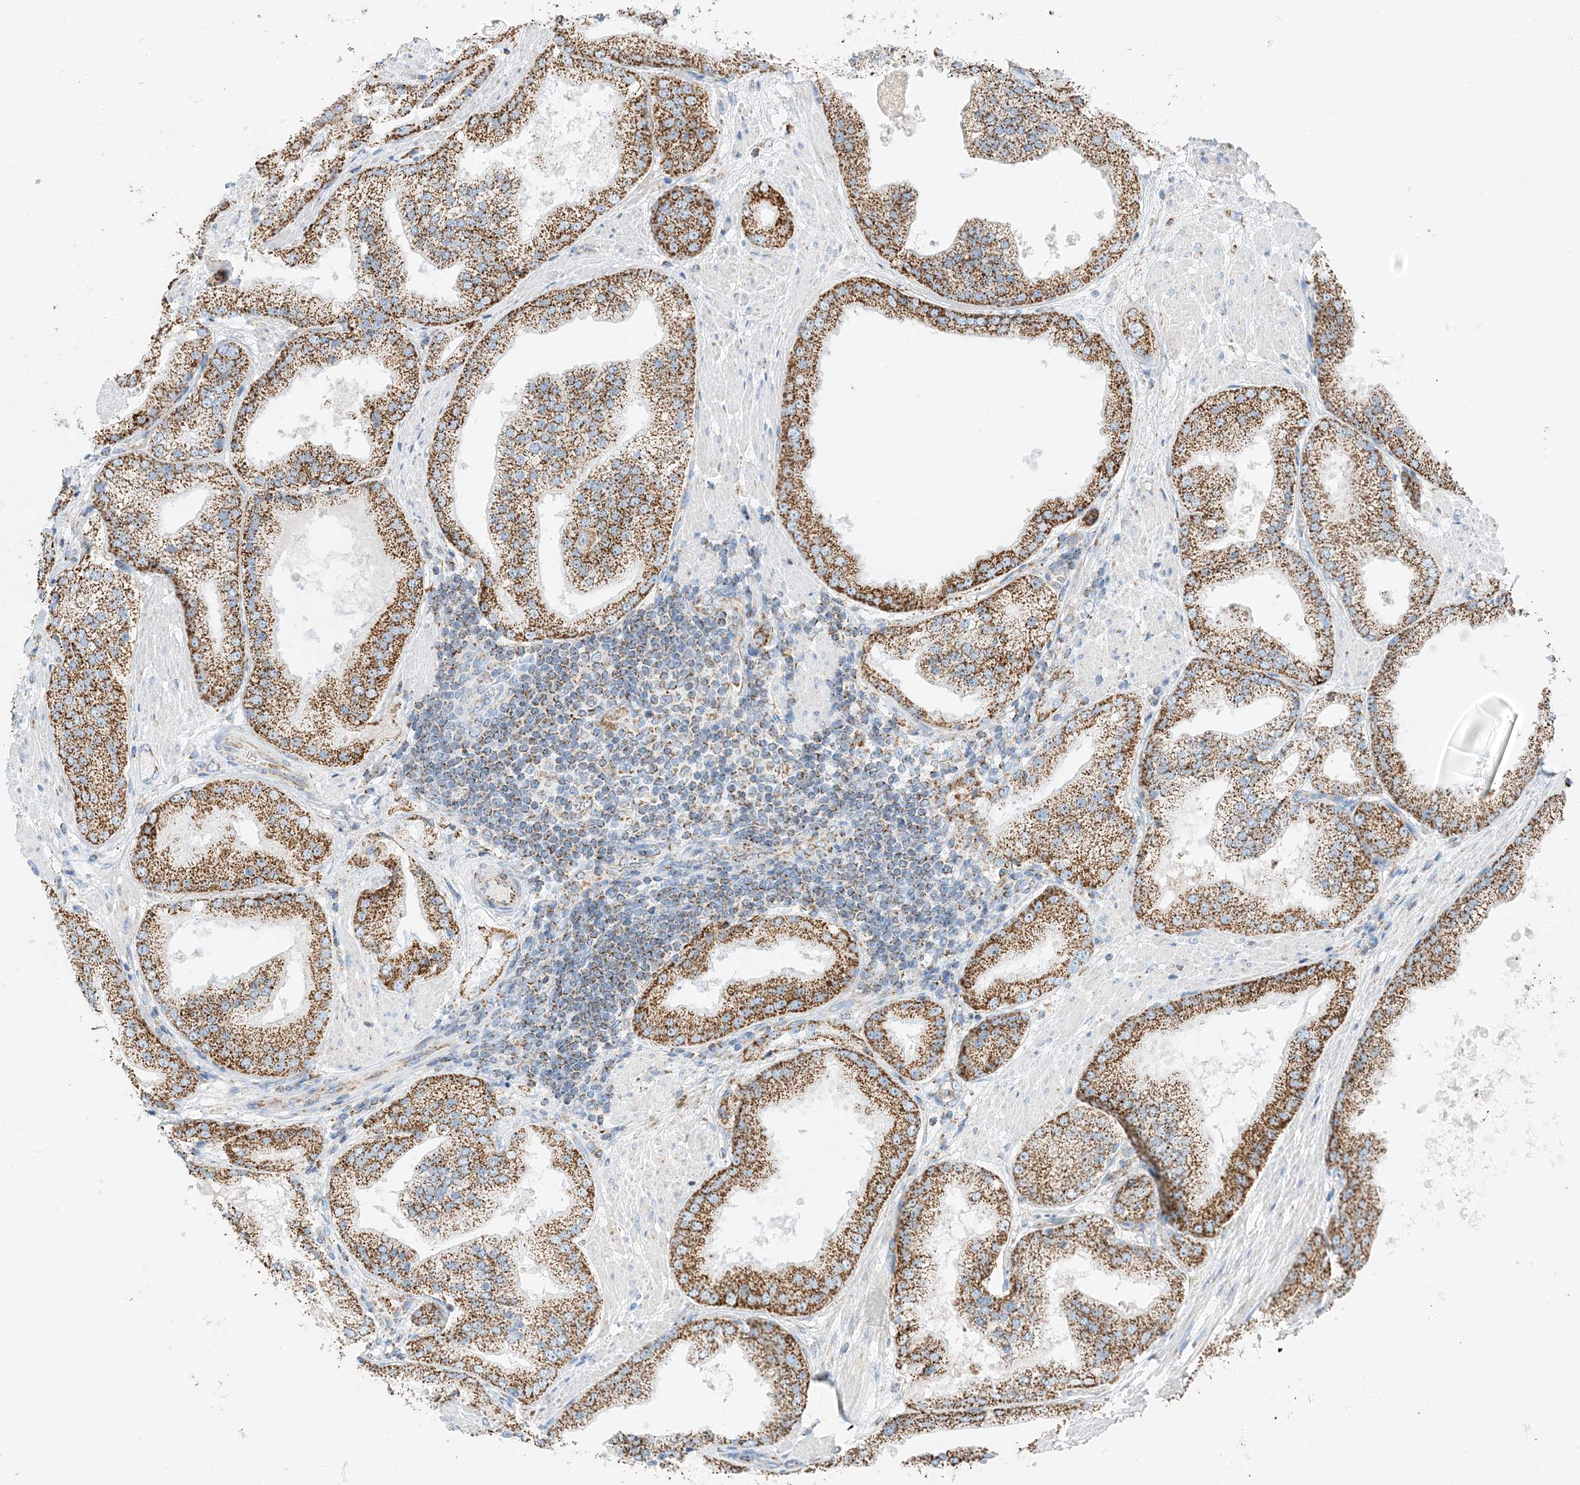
{"staining": {"intensity": "strong", "quantity": ">75%", "location": "cytoplasmic/membranous"}, "tissue": "prostate cancer", "cell_type": "Tumor cells", "image_type": "cancer", "snomed": [{"axis": "morphology", "description": "Adenocarcinoma, Low grade"}, {"axis": "topography", "description": "Prostate"}], "caption": "Protein expression analysis of low-grade adenocarcinoma (prostate) demonstrates strong cytoplasmic/membranous expression in approximately >75% of tumor cells. (Stains: DAB in brown, nuclei in blue, Microscopy: brightfield microscopy at high magnification).", "gene": "CAPN13", "patient": {"sex": "male", "age": 67}}